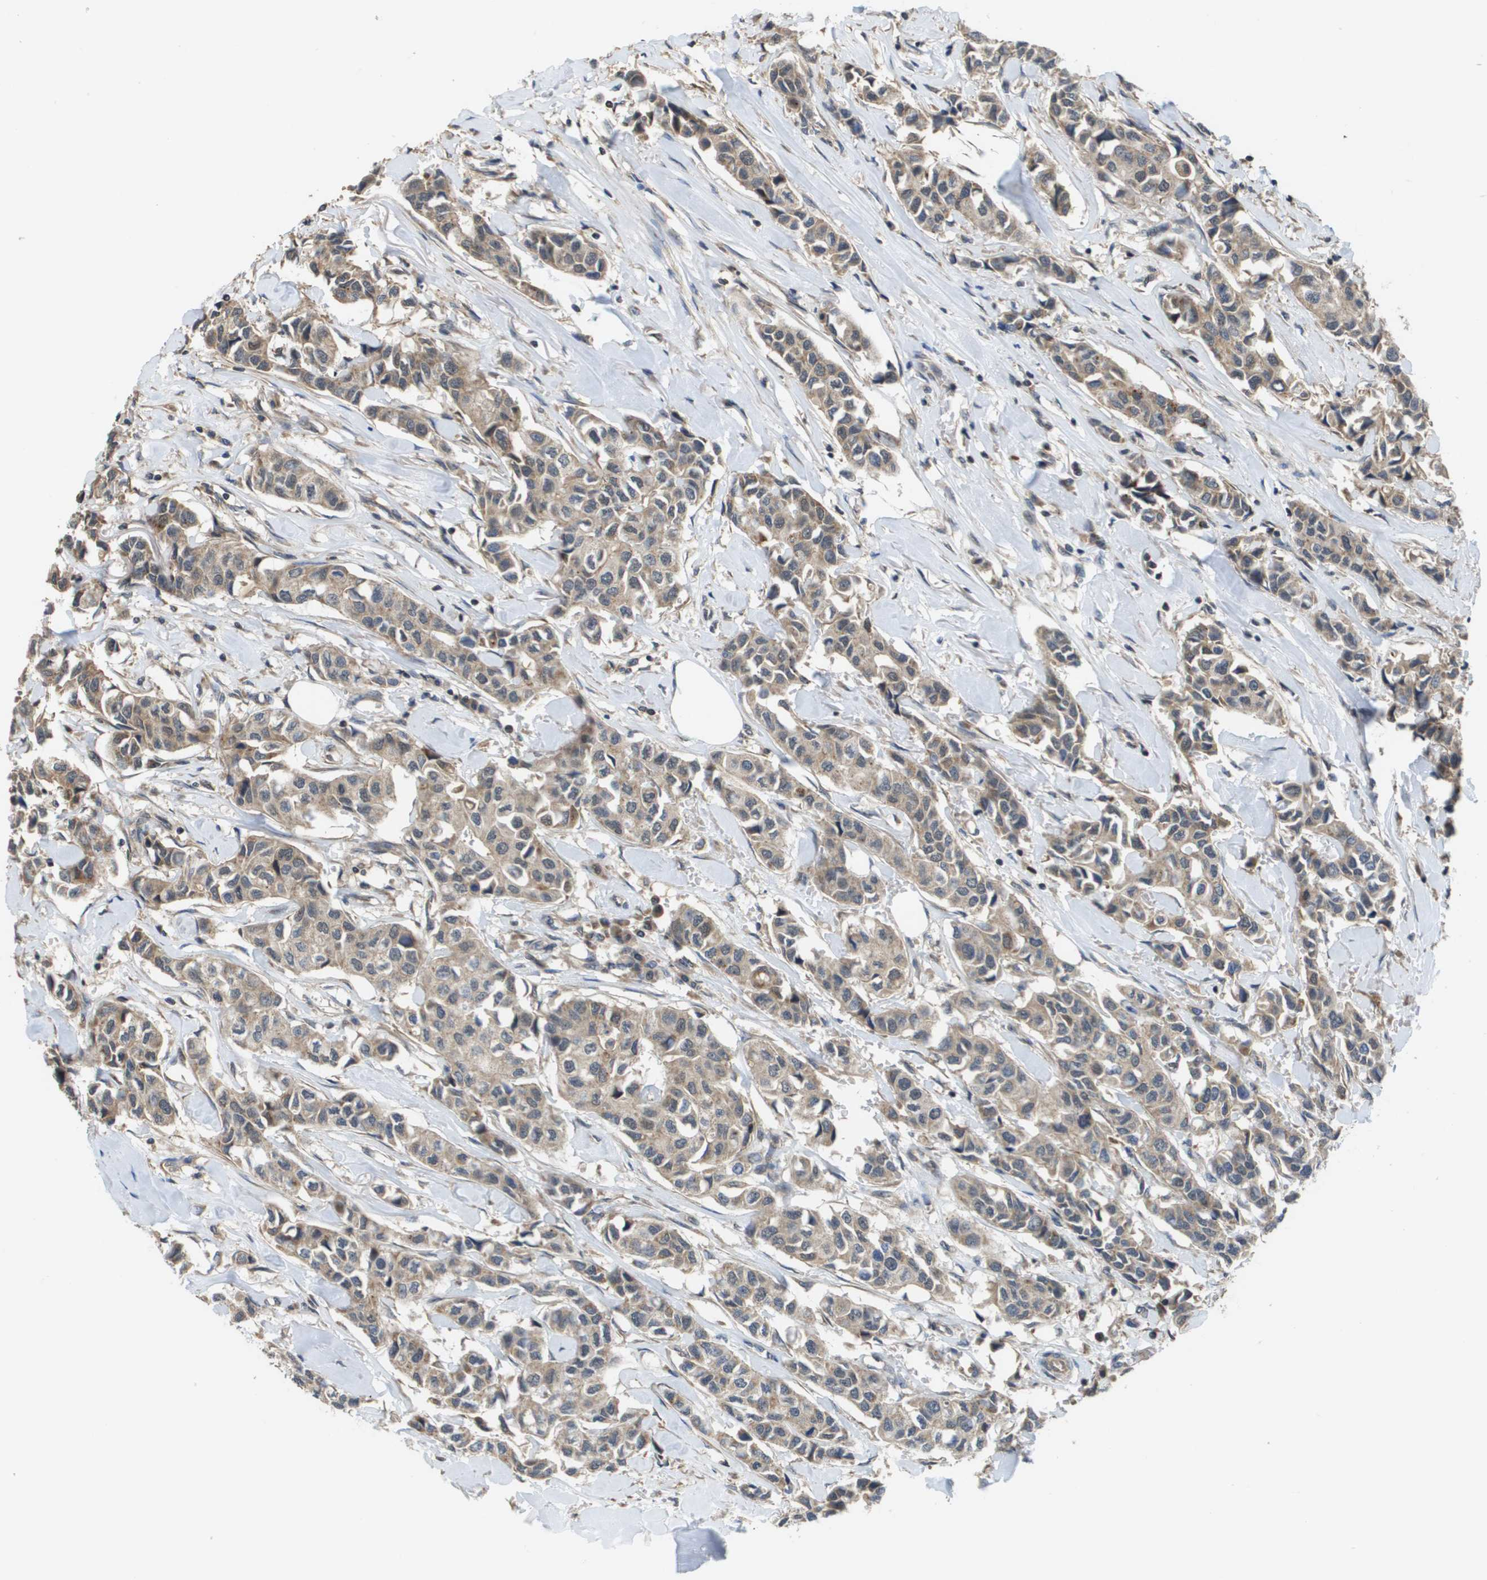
{"staining": {"intensity": "weak", "quantity": "25%-75%", "location": "cytoplasmic/membranous"}, "tissue": "breast cancer", "cell_type": "Tumor cells", "image_type": "cancer", "snomed": [{"axis": "morphology", "description": "Duct carcinoma"}, {"axis": "topography", "description": "Breast"}], "caption": "Protein positivity by IHC displays weak cytoplasmic/membranous expression in approximately 25%-75% of tumor cells in breast cancer (intraductal carcinoma).", "gene": "RBM38", "patient": {"sex": "female", "age": 80}}